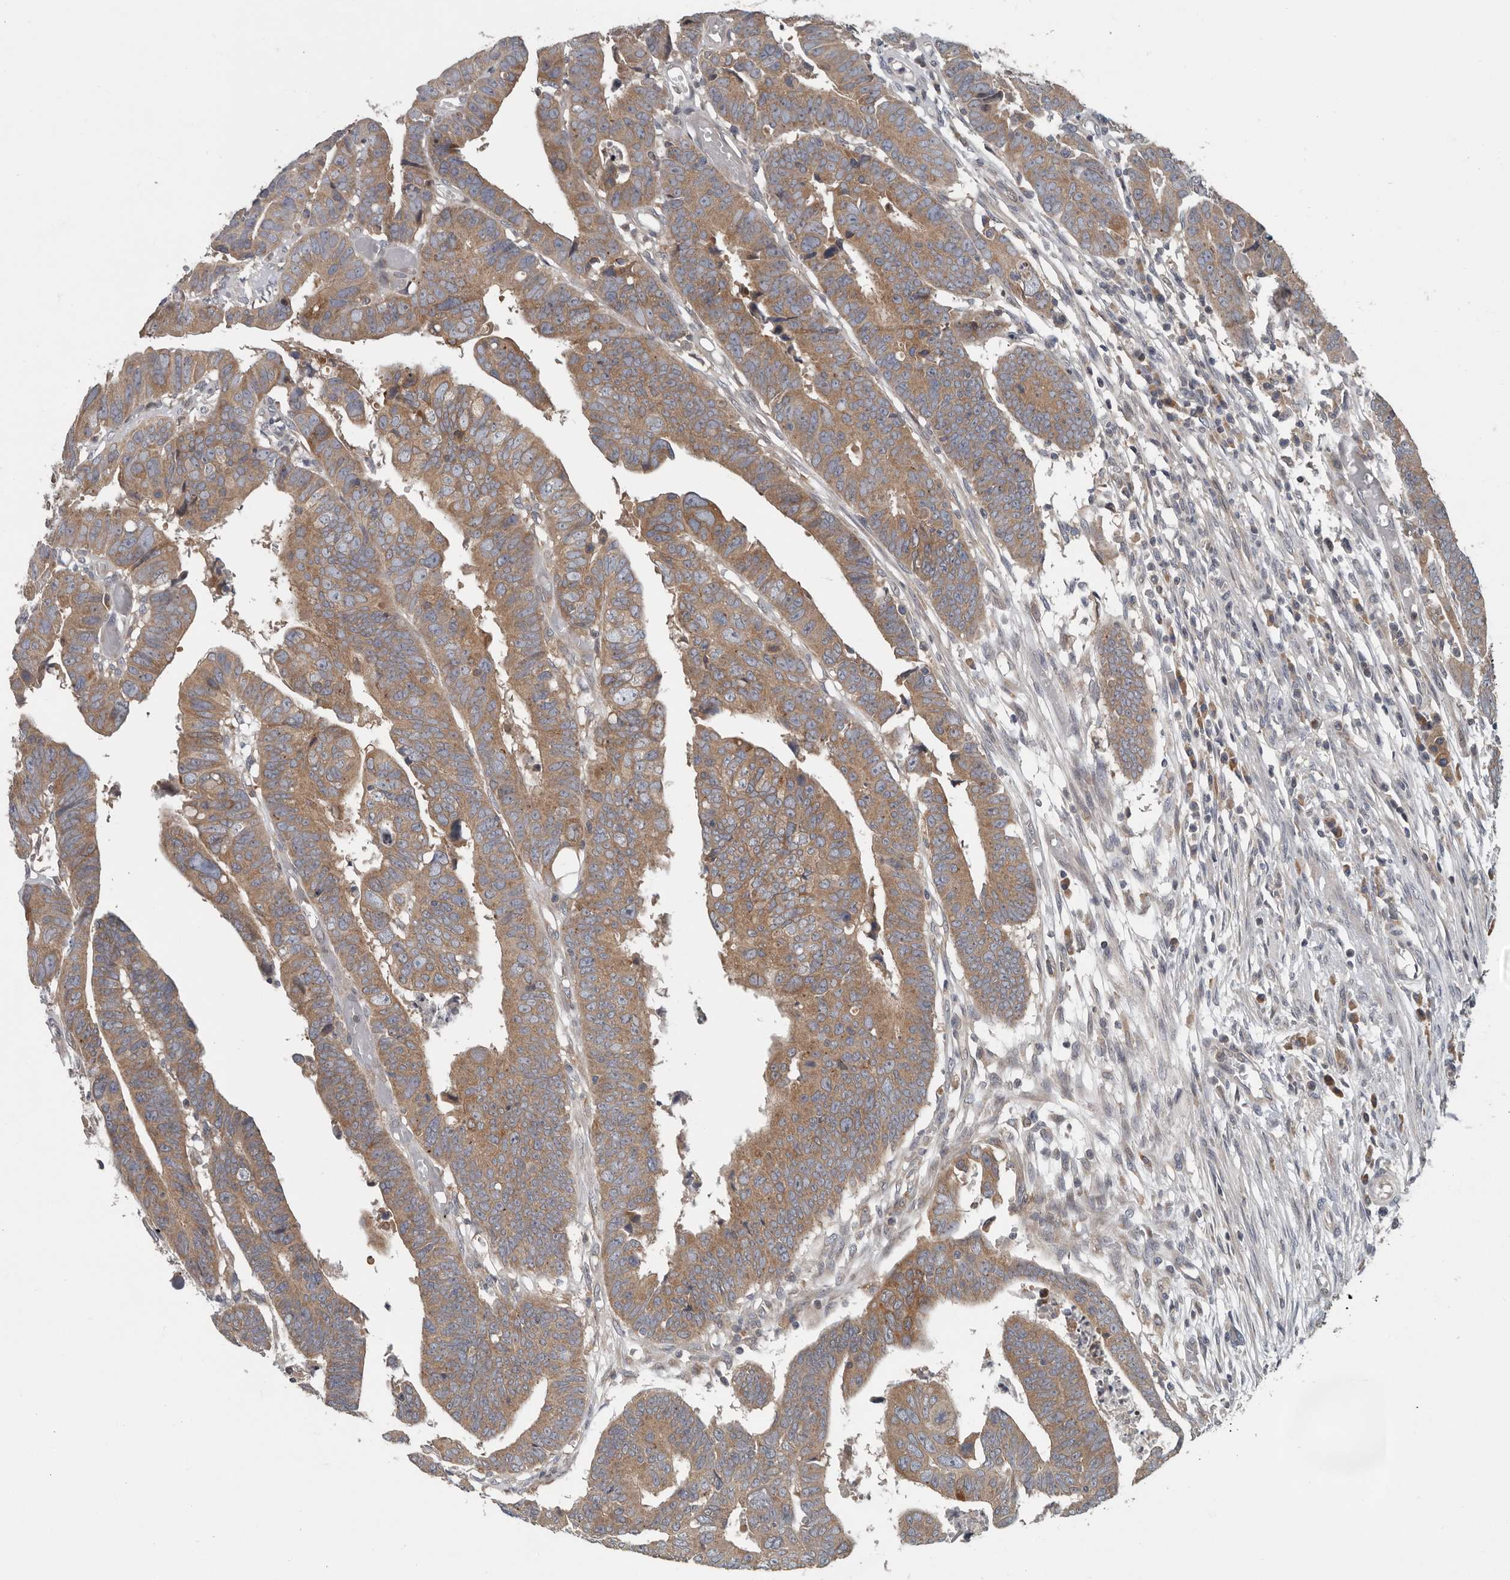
{"staining": {"intensity": "moderate", "quantity": ">75%", "location": "cytoplasmic/membranous"}, "tissue": "colorectal cancer", "cell_type": "Tumor cells", "image_type": "cancer", "snomed": [{"axis": "morphology", "description": "Adenocarcinoma, NOS"}, {"axis": "topography", "description": "Rectum"}], "caption": "Immunohistochemical staining of human colorectal cancer (adenocarcinoma) shows medium levels of moderate cytoplasmic/membranous protein expression in approximately >75% of tumor cells.", "gene": "TMEM199", "patient": {"sex": "female", "age": 65}}